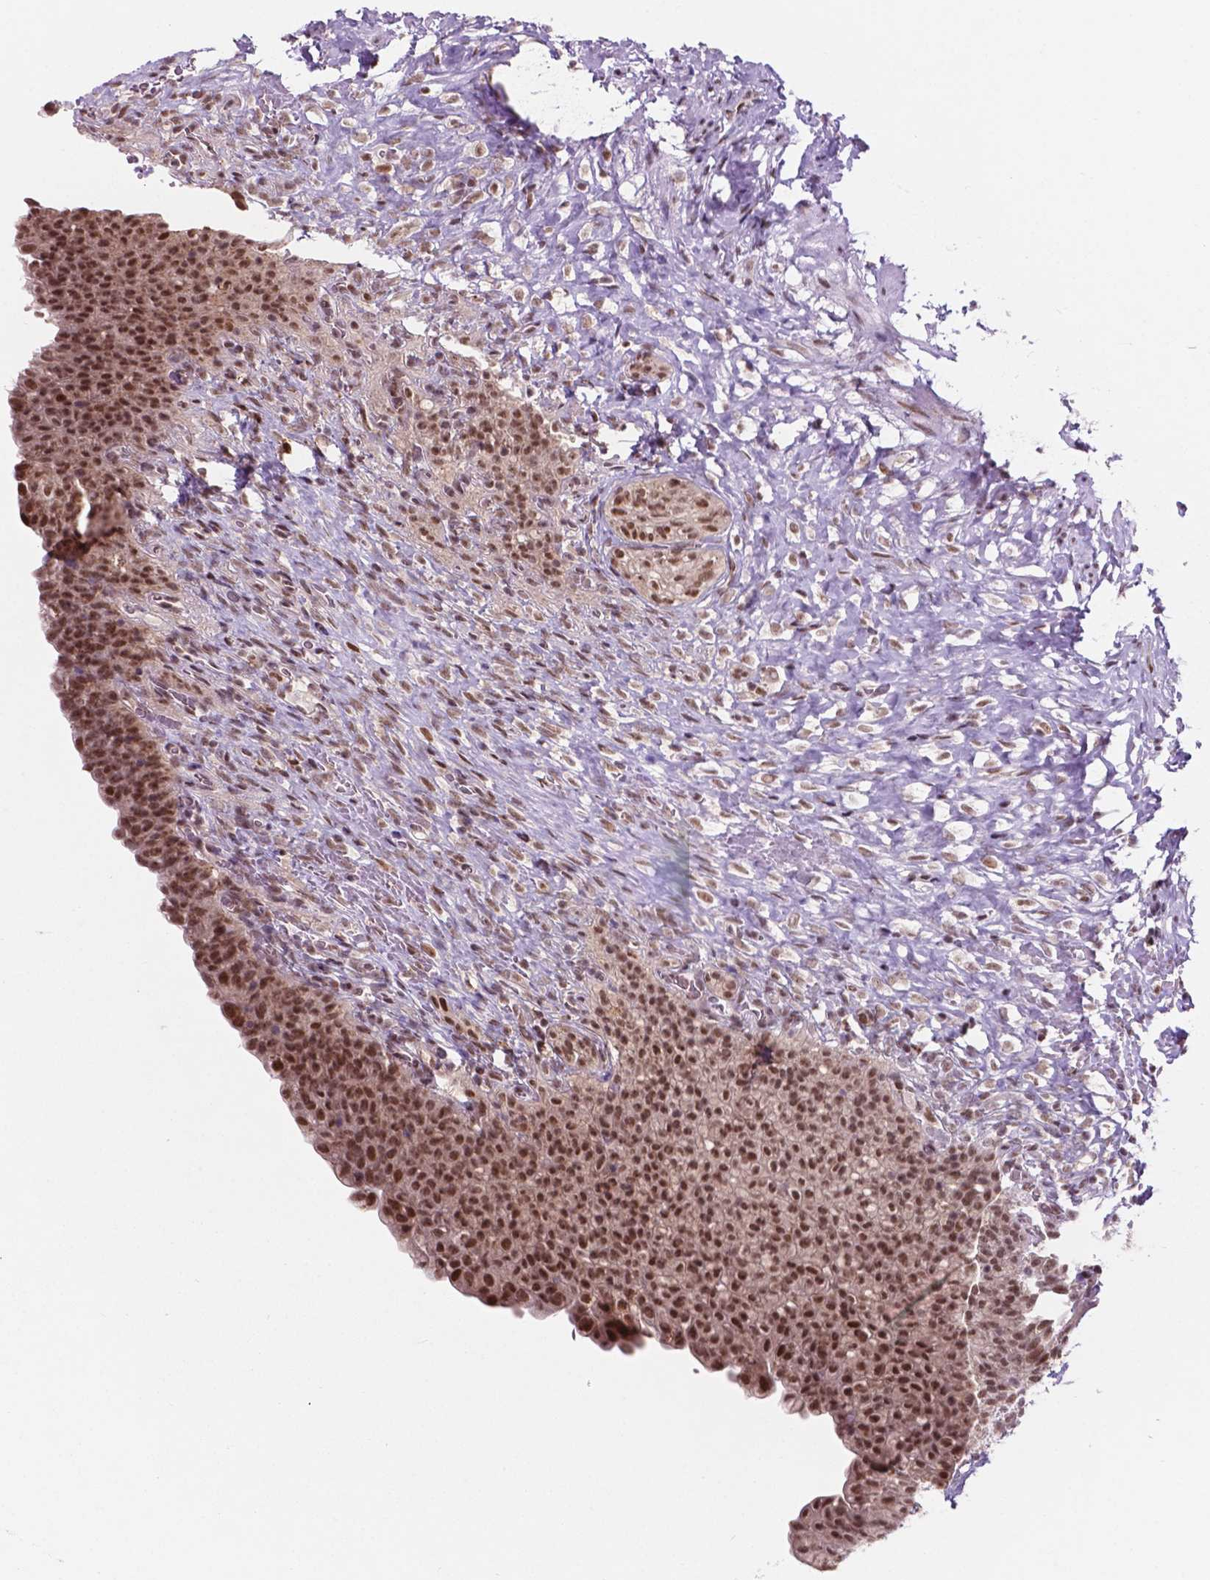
{"staining": {"intensity": "moderate", "quantity": ">75%", "location": "nuclear"}, "tissue": "urinary bladder", "cell_type": "Urothelial cells", "image_type": "normal", "snomed": [{"axis": "morphology", "description": "Normal tissue, NOS"}, {"axis": "topography", "description": "Urinary bladder"}, {"axis": "topography", "description": "Prostate"}], "caption": "Immunohistochemistry (IHC) micrograph of unremarkable human urinary bladder stained for a protein (brown), which exhibits medium levels of moderate nuclear expression in about >75% of urothelial cells.", "gene": "PER2", "patient": {"sex": "male", "age": 76}}